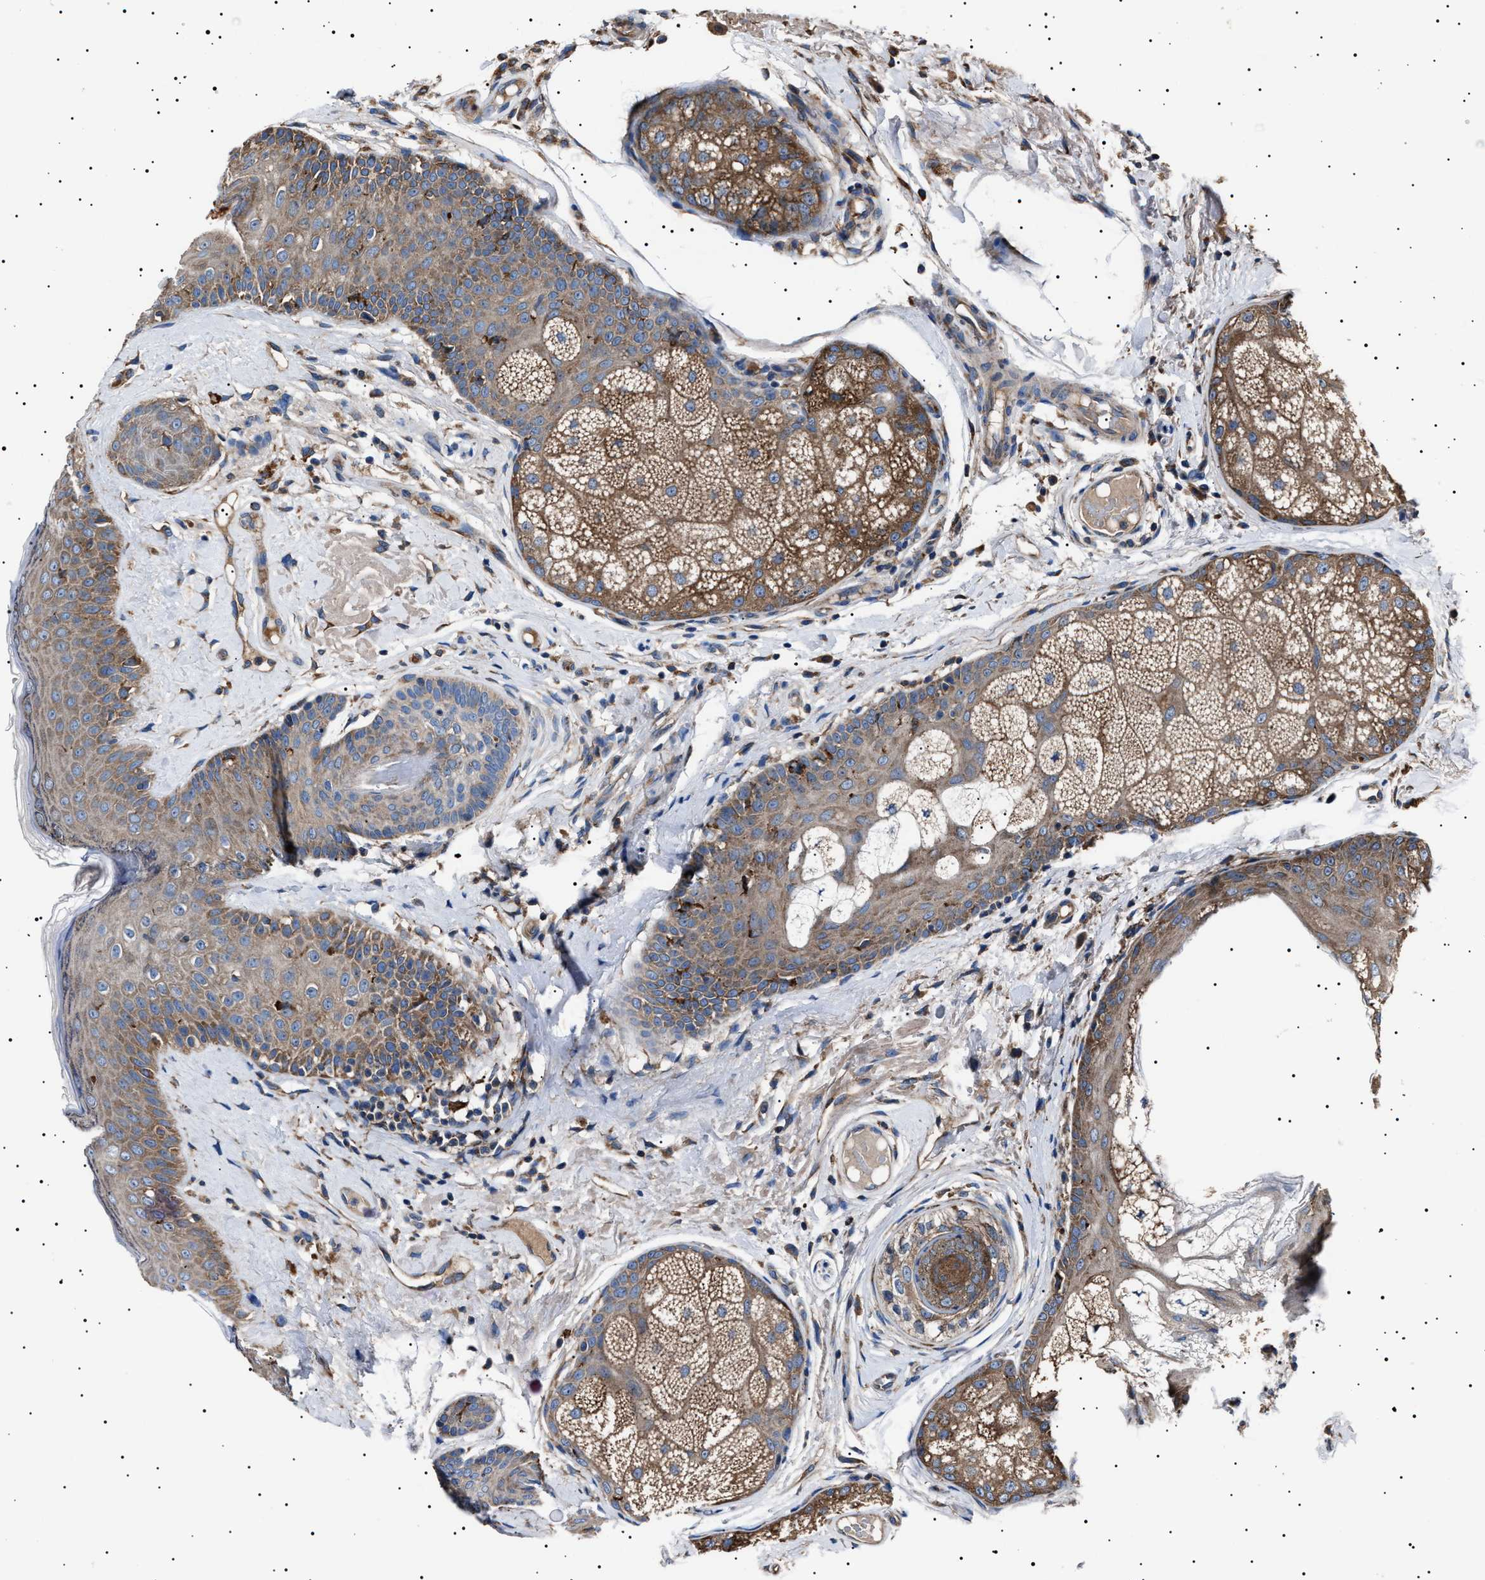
{"staining": {"intensity": "moderate", "quantity": ">75%", "location": "cytoplasmic/membranous"}, "tissue": "oral mucosa", "cell_type": "Squamous epithelial cells", "image_type": "normal", "snomed": [{"axis": "morphology", "description": "Normal tissue, NOS"}, {"axis": "topography", "description": "Skin"}, {"axis": "topography", "description": "Oral tissue"}], "caption": "Moderate cytoplasmic/membranous protein expression is present in about >75% of squamous epithelial cells in oral mucosa. The protein is stained brown, and the nuclei are stained in blue (DAB IHC with brightfield microscopy, high magnification).", "gene": "TOP1MT", "patient": {"sex": "male", "age": 84}}